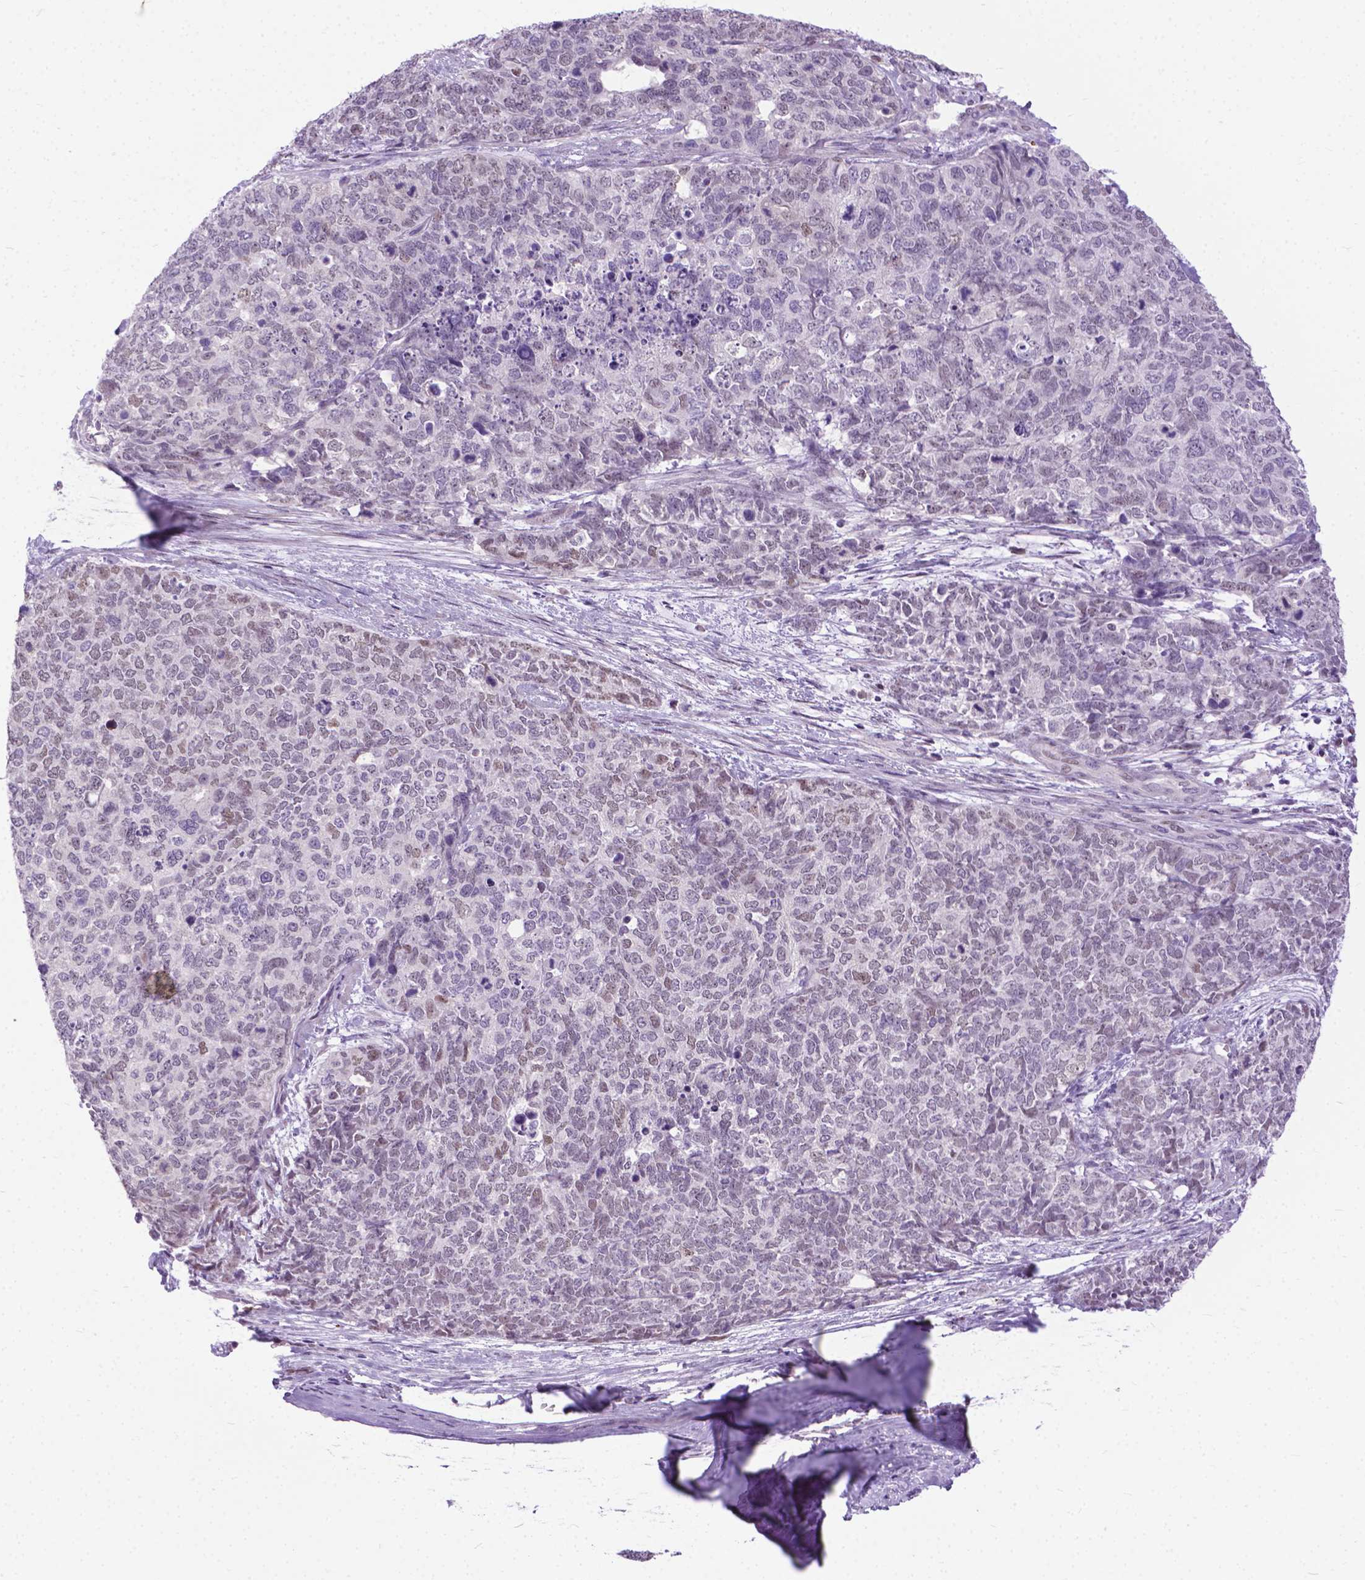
{"staining": {"intensity": "negative", "quantity": "none", "location": "none"}, "tissue": "cervical cancer", "cell_type": "Tumor cells", "image_type": "cancer", "snomed": [{"axis": "morphology", "description": "Squamous cell carcinoma, NOS"}, {"axis": "topography", "description": "Cervix"}], "caption": "High power microscopy photomicrograph of an immunohistochemistry image of squamous cell carcinoma (cervical), revealing no significant positivity in tumor cells.", "gene": "APCDD1L", "patient": {"sex": "female", "age": 63}}